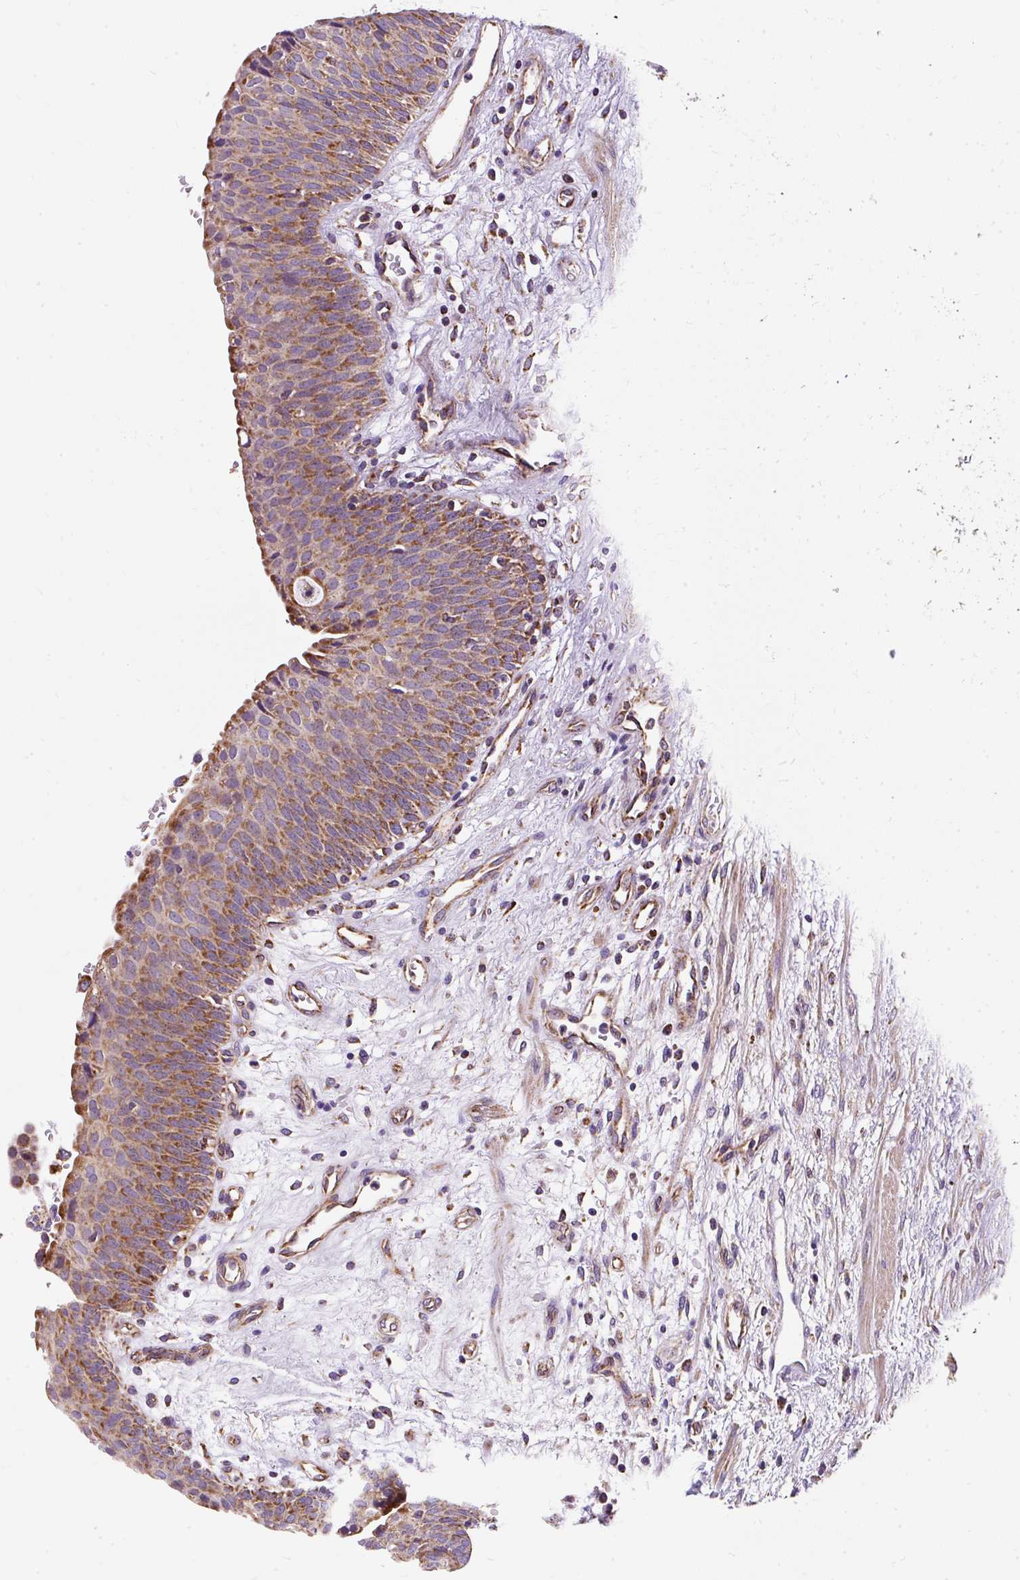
{"staining": {"intensity": "moderate", "quantity": ">75%", "location": "cytoplasmic/membranous"}, "tissue": "urinary bladder", "cell_type": "Urothelial cells", "image_type": "normal", "snomed": [{"axis": "morphology", "description": "Normal tissue, NOS"}, {"axis": "topography", "description": "Urinary bladder"}], "caption": "Urinary bladder was stained to show a protein in brown. There is medium levels of moderate cytoplasmic/membranous positivity in approximately >75% of urothelial cells. (DAB (3,3'-diaminobenzidine) IHC, brown staining for protein, blue staining for nuclei).", "gene": "CEP290", "patient": {"sex": "male", "age": 55}}